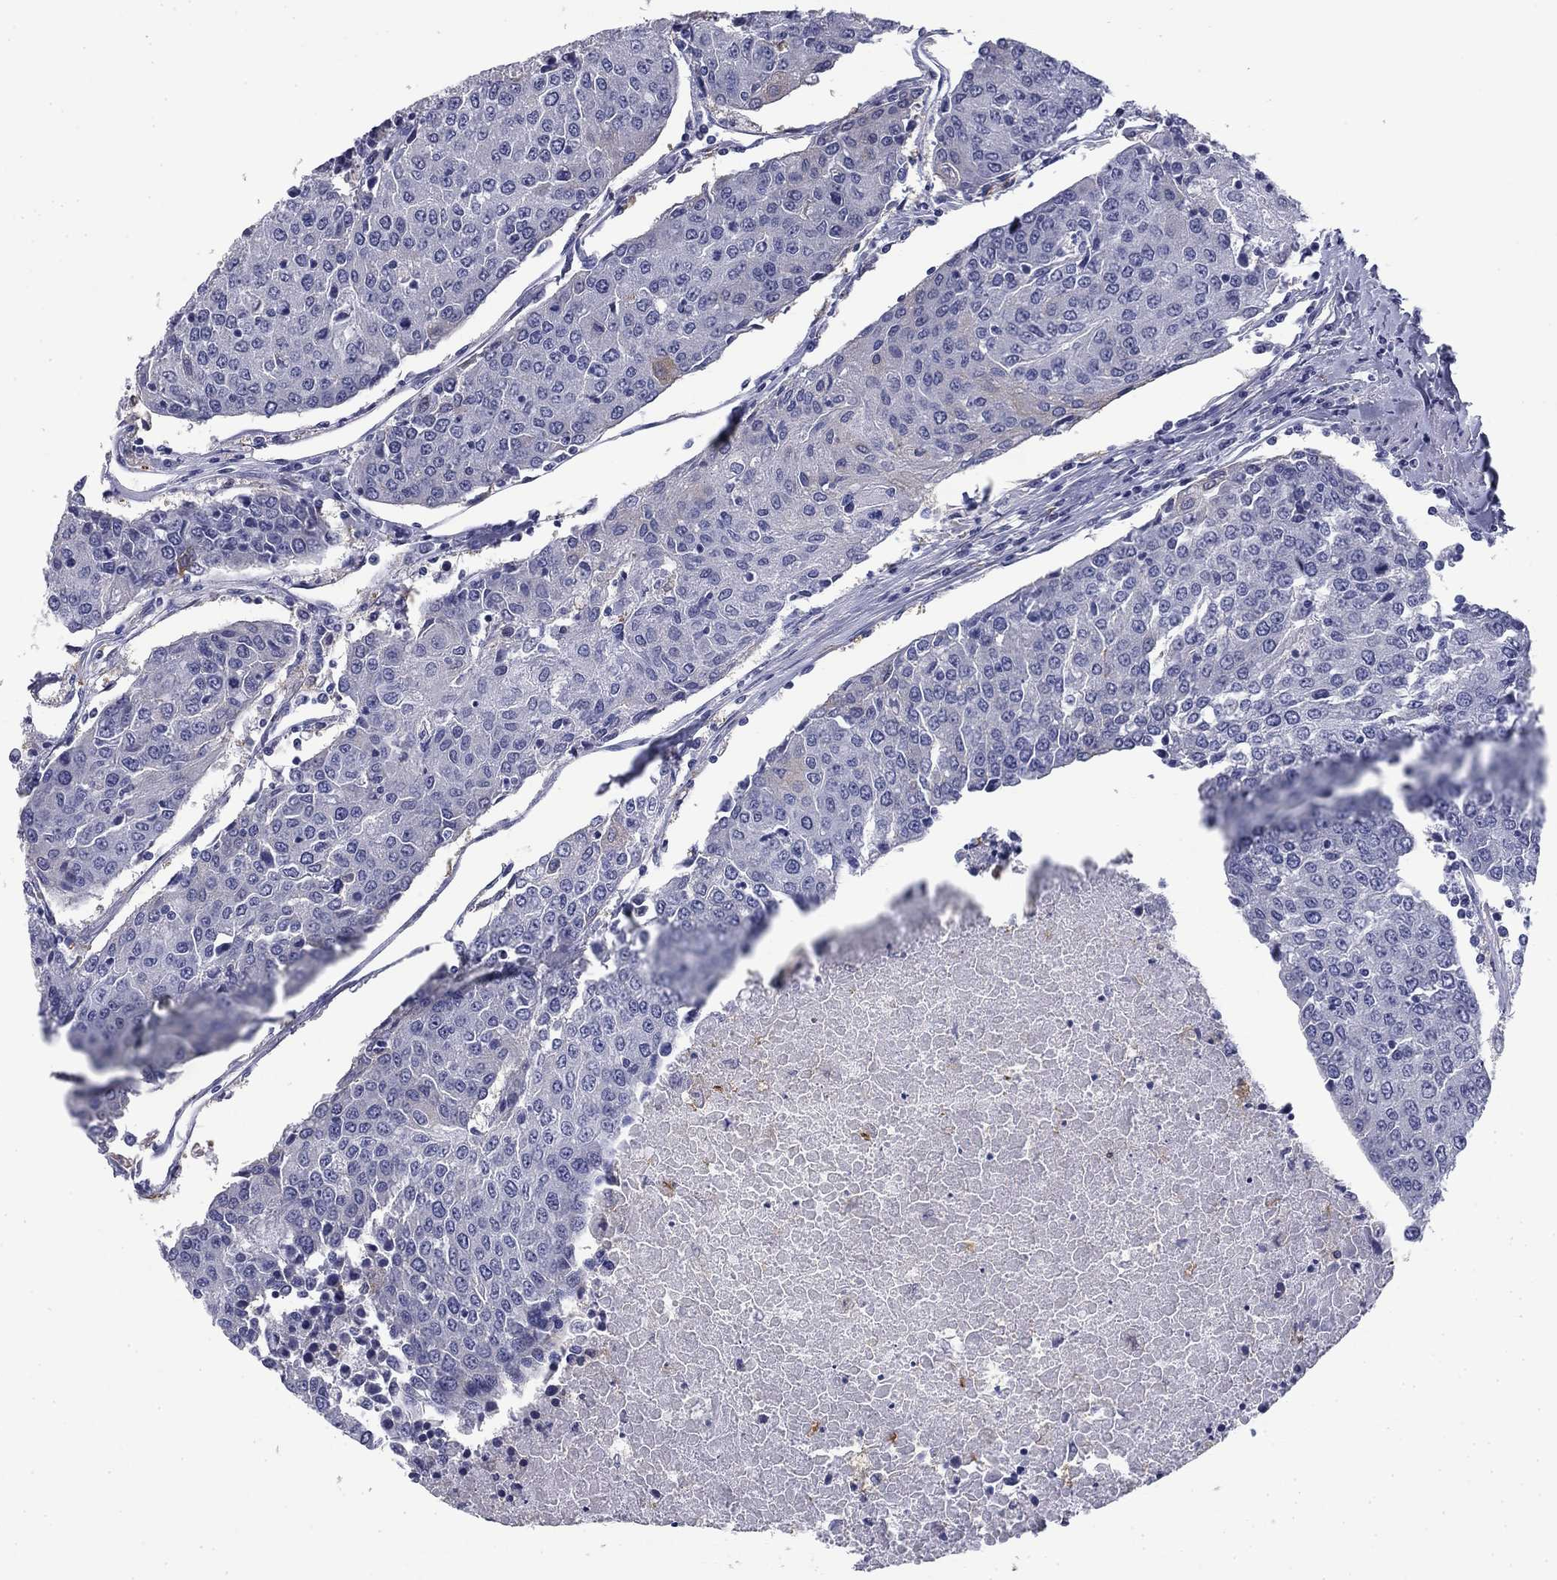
{"staining": {"intensity": "negative", "quantity": "none", "location": "none"}, "tissue": "urothelial cancer", "cell_type": "Tumor cells", "image_type": "cancer", "snomed": [{"axis": "morphology", "description": "Urothelial carcinoma, High grade"}, {"axis": "topography", "description": "Urinary bladder"}], "caption": "Immunohistochemistry (IHC) of human high-grade urothelial carcinoma shows no expression in tumor cells. (Stains: DAB (3,3'-diaminobenzidine) immunohistochemistry with hematoxylin counter stain, Microscopy: brightfield microscopy at high magnification).", "gene": "BCL2L14", "patient": {"sex": "female", "age": 85}}